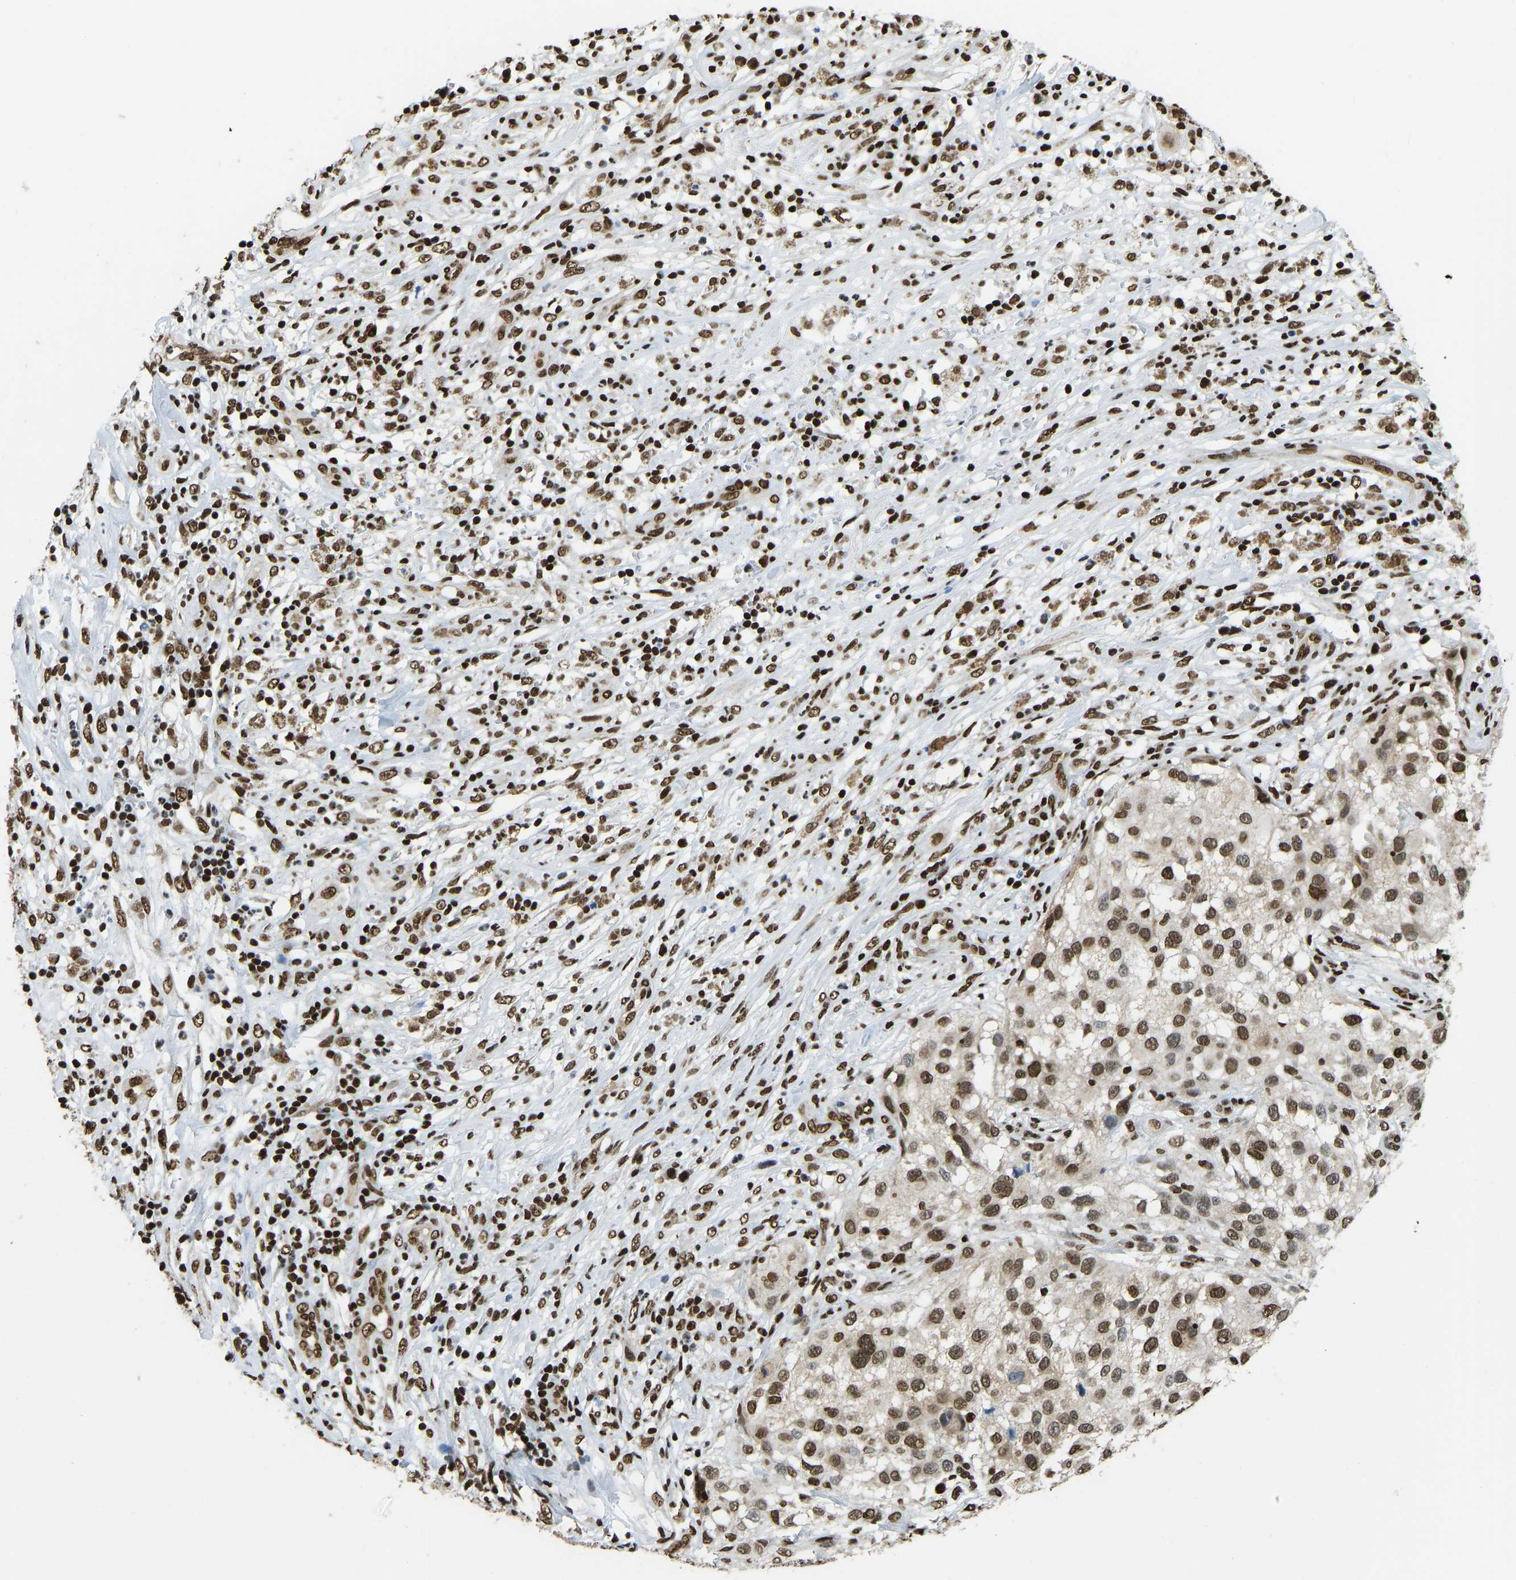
{"staining": {"intensity": "strong", "quantity": ">75%", "location": "nuclear"}, "tissue": "melanoma", "cell_type": "Tumor cells", "image_type": "cancer", "snomed": [{"axis": "morphology", "description": "Necrosis, NOS"}, {"axis": "morphology", "description": "Malignant melanoma, NOS"}, {"axis": "topography", "description": "Skin"}], "caption": "Brown immunohistochemical staining in melanoma displays strong nuclear staining in approximately >75% of tumor cells.", "gene": "ZSCAN20", "patient": {"sex": "female", "age": 87}}